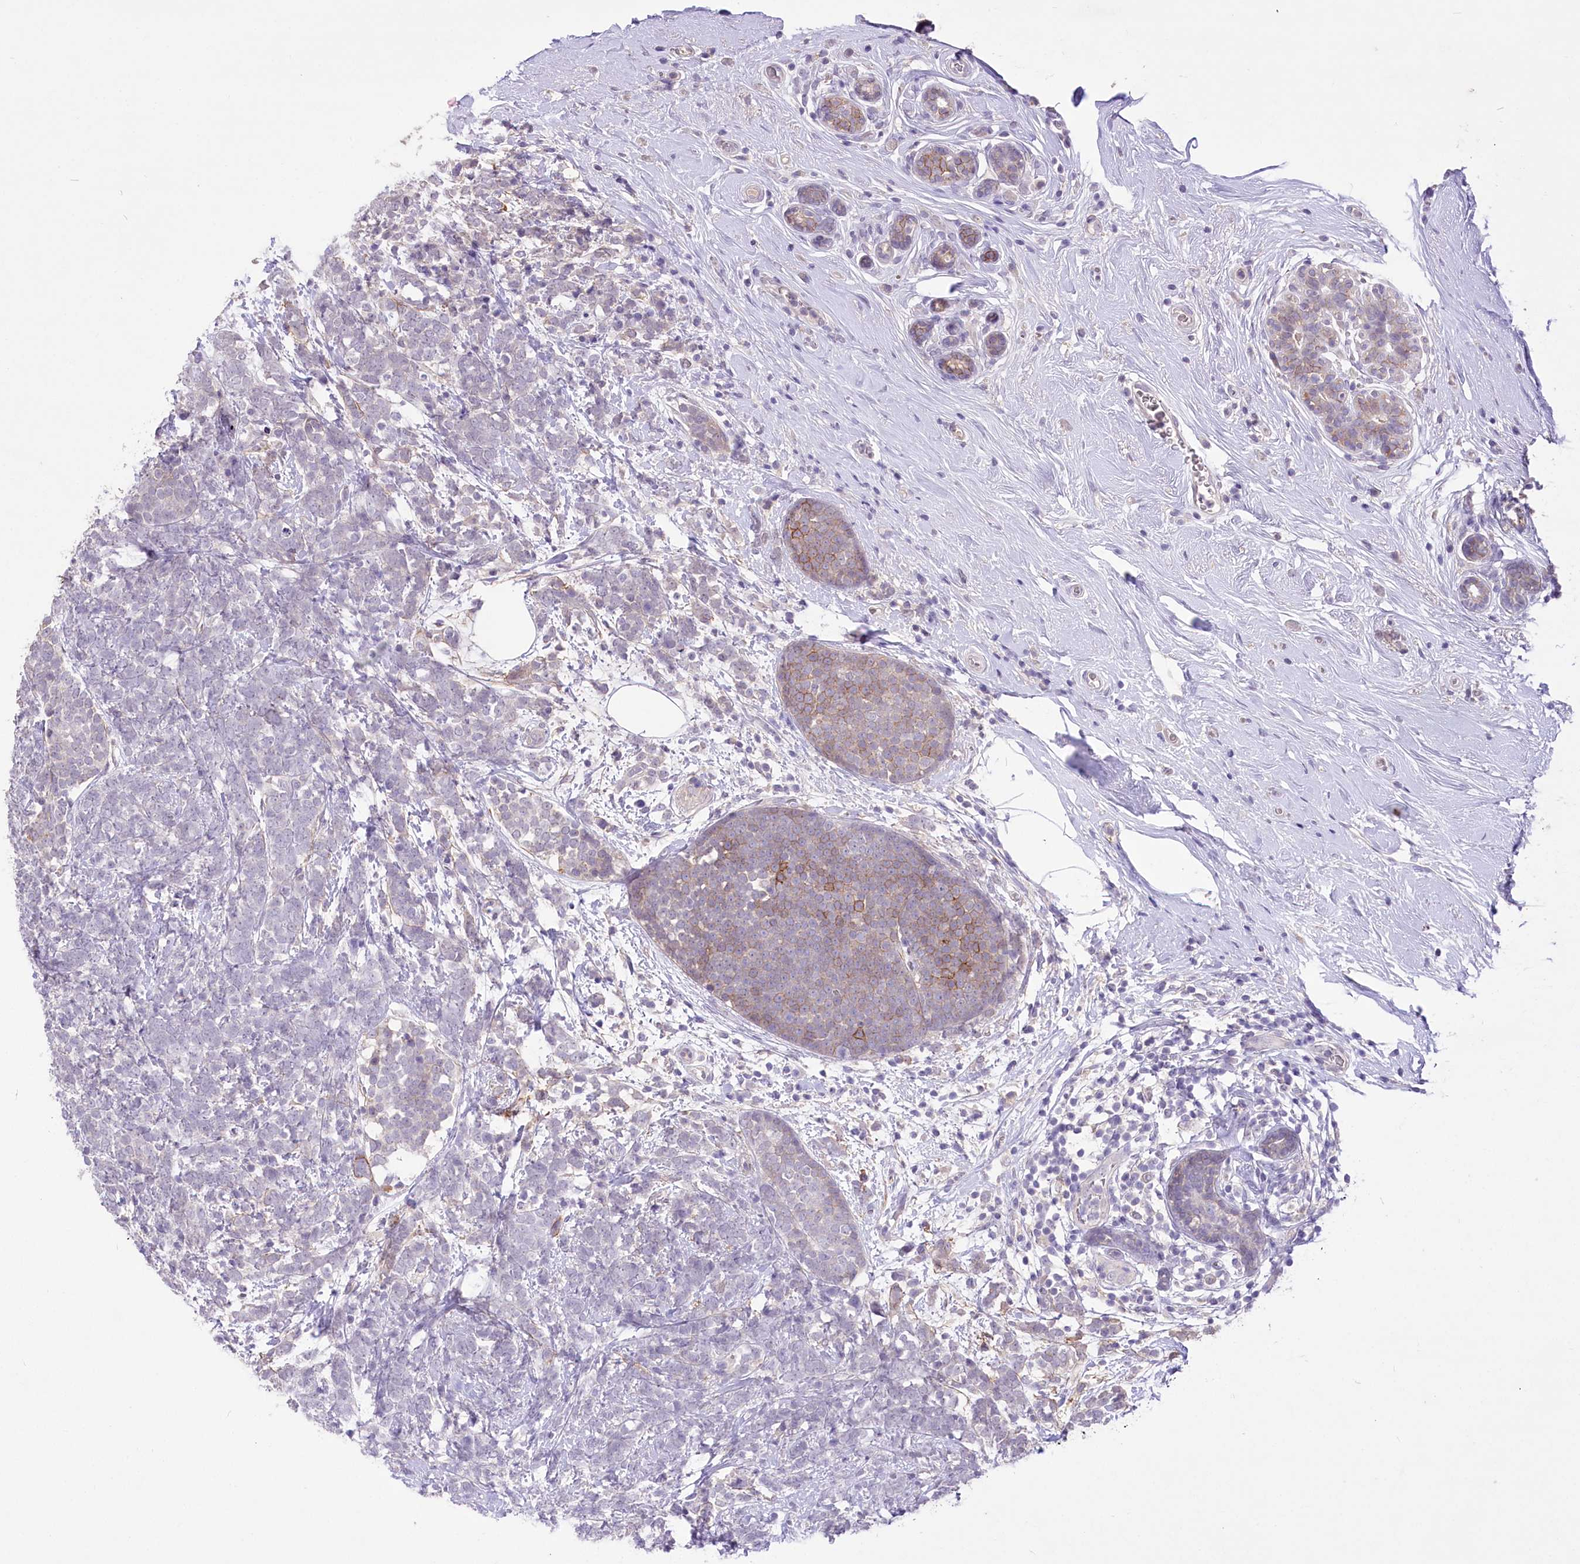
{"staining": {"intensity": "moderate", "quantity": "<25%", "location": "cytoplasmic/membranous"}, "tissue": "breast cancer", "cell_type": "Tumor cells", "image_type": "cancer", "snomed": [{"axis": "morphology", "description": "Lobular carcinoma"}, {"axis": "topography", "description": "Breast"}], "caption": "High-magnification brightfield microscopy of breast cancer stained with DAB (3,3'-diaminobenzidine) (brown) and counterstained with hematoxylin (blue). tumor cells exhibit moderate cytoplasmic/membranous expression is appreciated in approximately<25% of cells.", "gene": "ENPP1", "patient": {"sex": "female", "age": 58}}